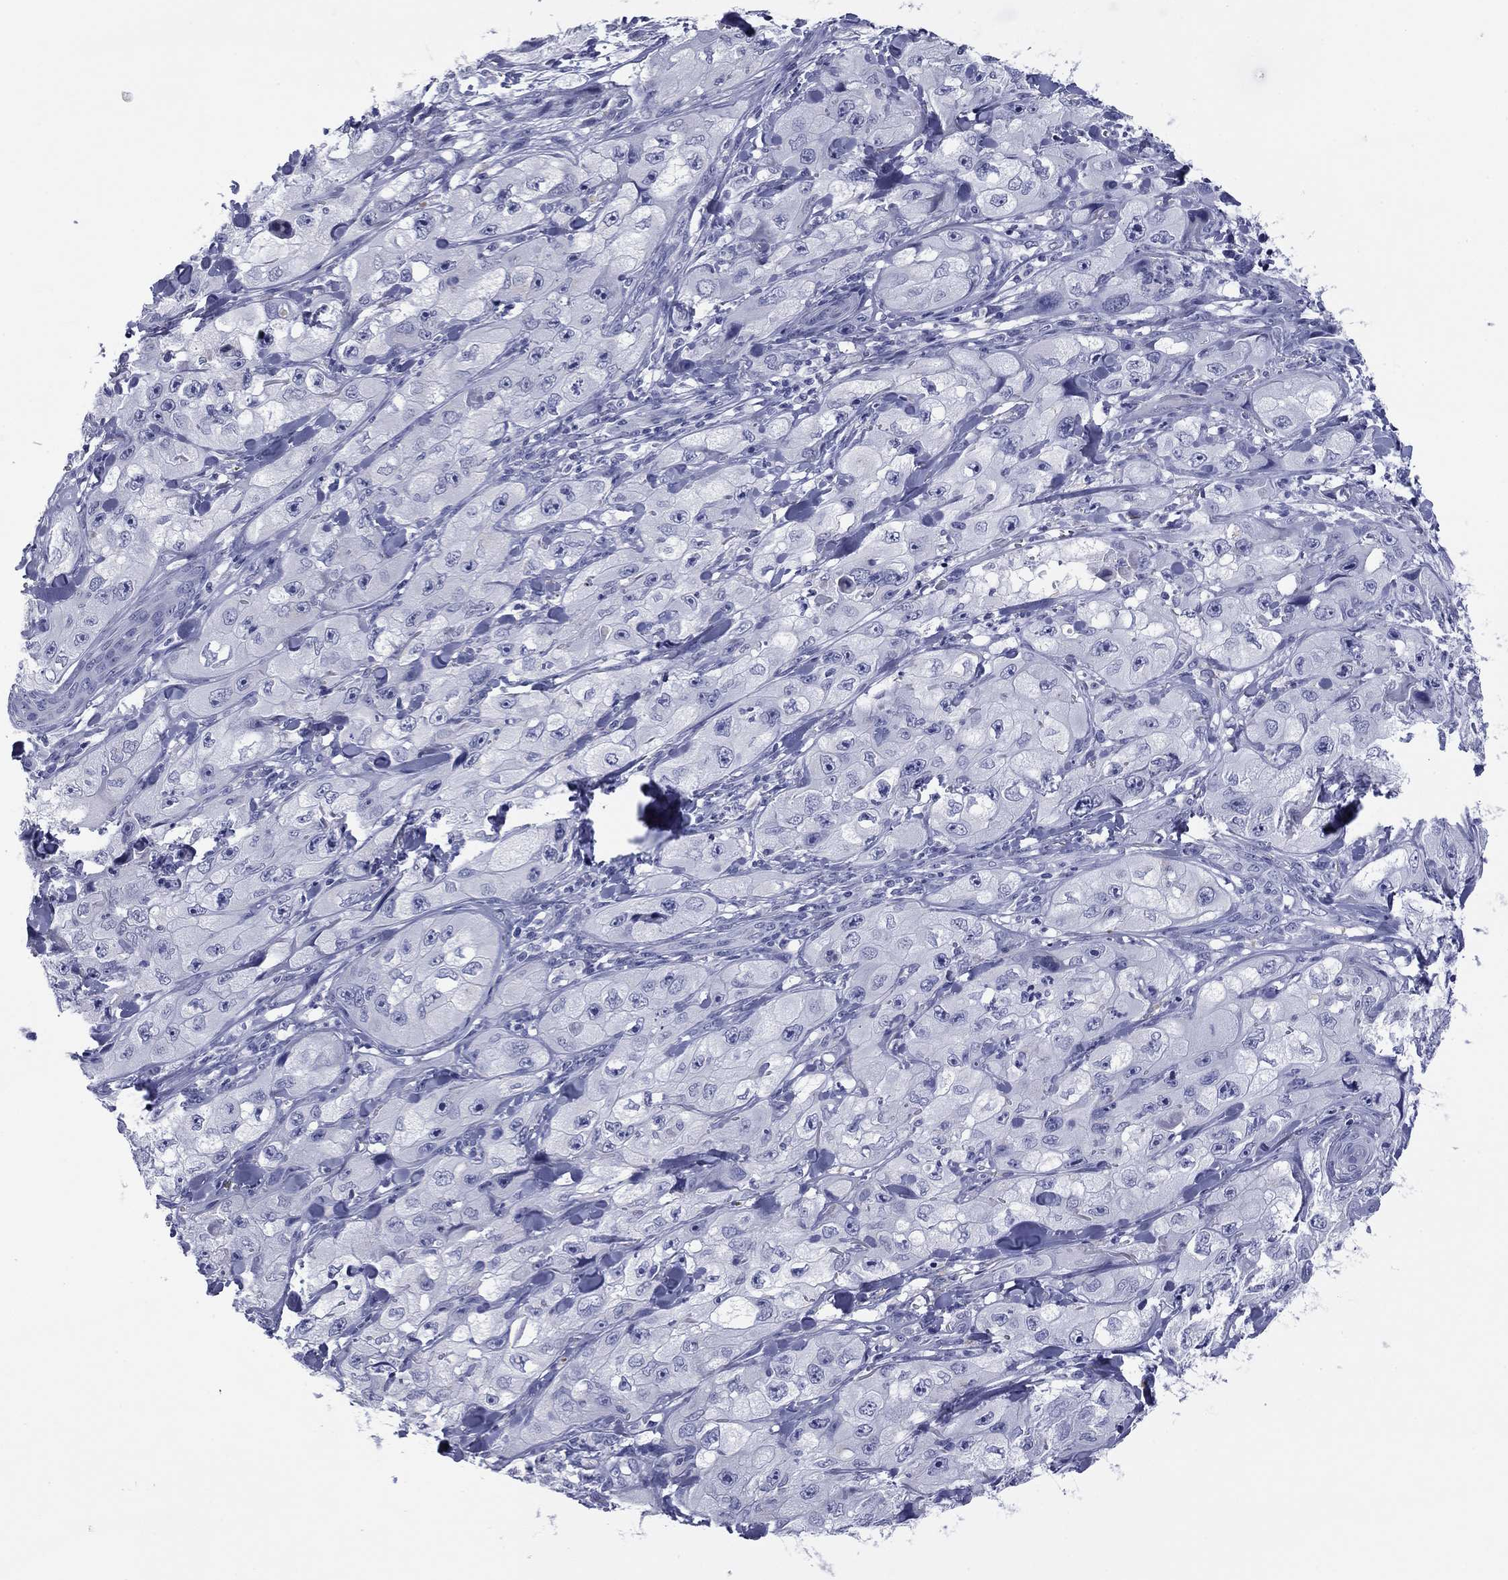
{"staining": {"intensity": "negative", "quantity": "none", "location": "none"}, "tissue": "skin cancer", "cell_type": "Tumor cells", "image_type": "cancer", "snomed": [{"axis": "morphology", "description": "Squamous cell carcinoma, NOS"}, {"axis": "topography", "description": "Skin"}, {"axis": "topography", "description": "Subcutis"}], "caption": "Skin cancer (squamous cell carcinoma) stained for a protein using IHC demonstrates no expression tumor cells.", "gene": "ABCC2", "patient": {"sex": "male", "age": 73}}